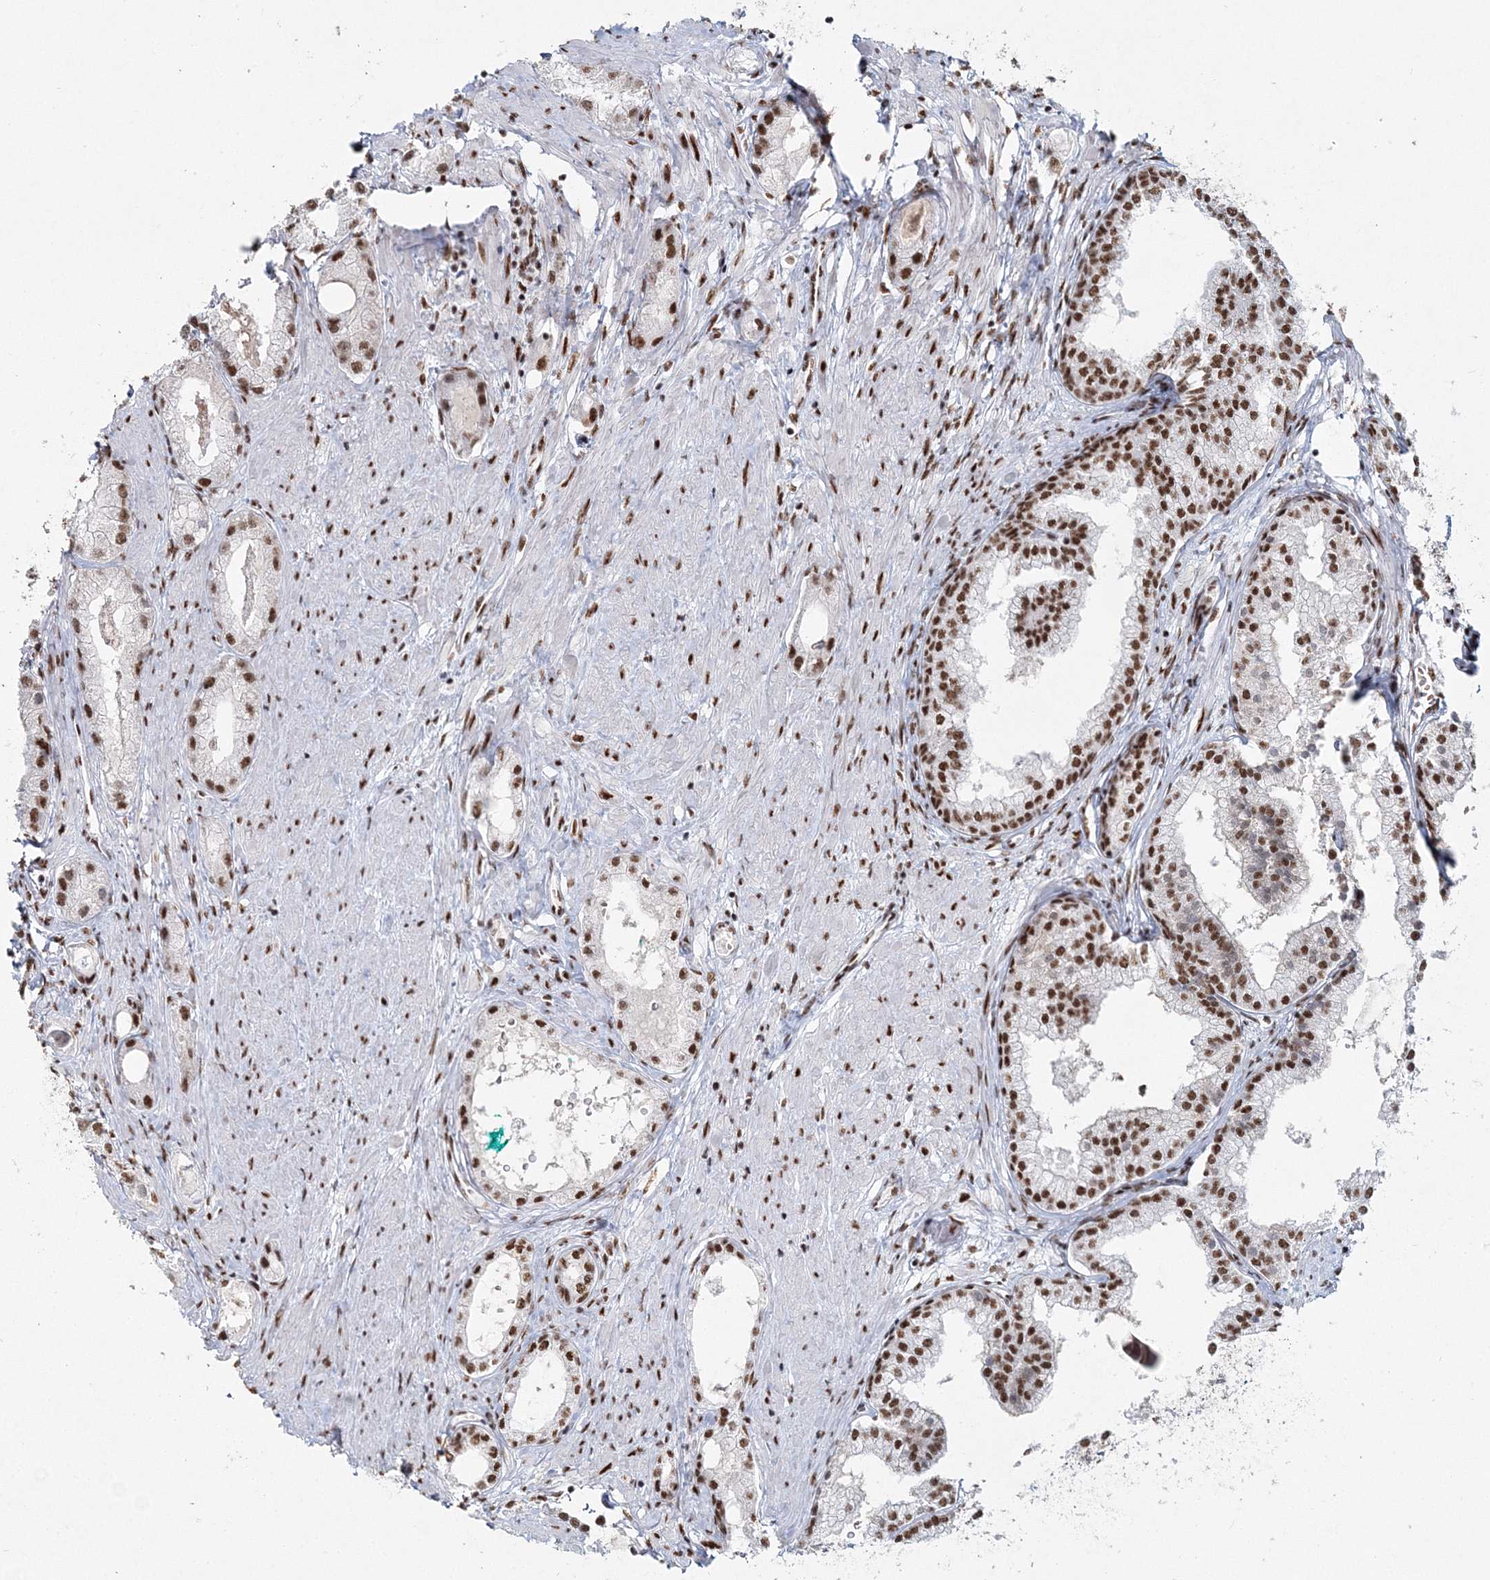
{"staining": {"intensity": "moderate", "quantity": ">75%", "location": "nuclear"}, "tissue": "prostate cancer", "cell_type": "Tumor cells", "image_type": "cancer", "snomed": [{"axis": "morphology", "description": "Adenocarcinoma, Low grade"}, {"axis": "topography", "description": "Prostate"}], "caption": "Immunohistochemistry image of neoplastic tissue: prostate cancer stained using immunohistochemistry (IHC) reveals medium levels of moderate protein expression localized specifically in the nuclear of tumor cells, appearing as a nuclear brown color.", "gene": "QRICH1", "patient": {"sex": "male", "age": 62}}